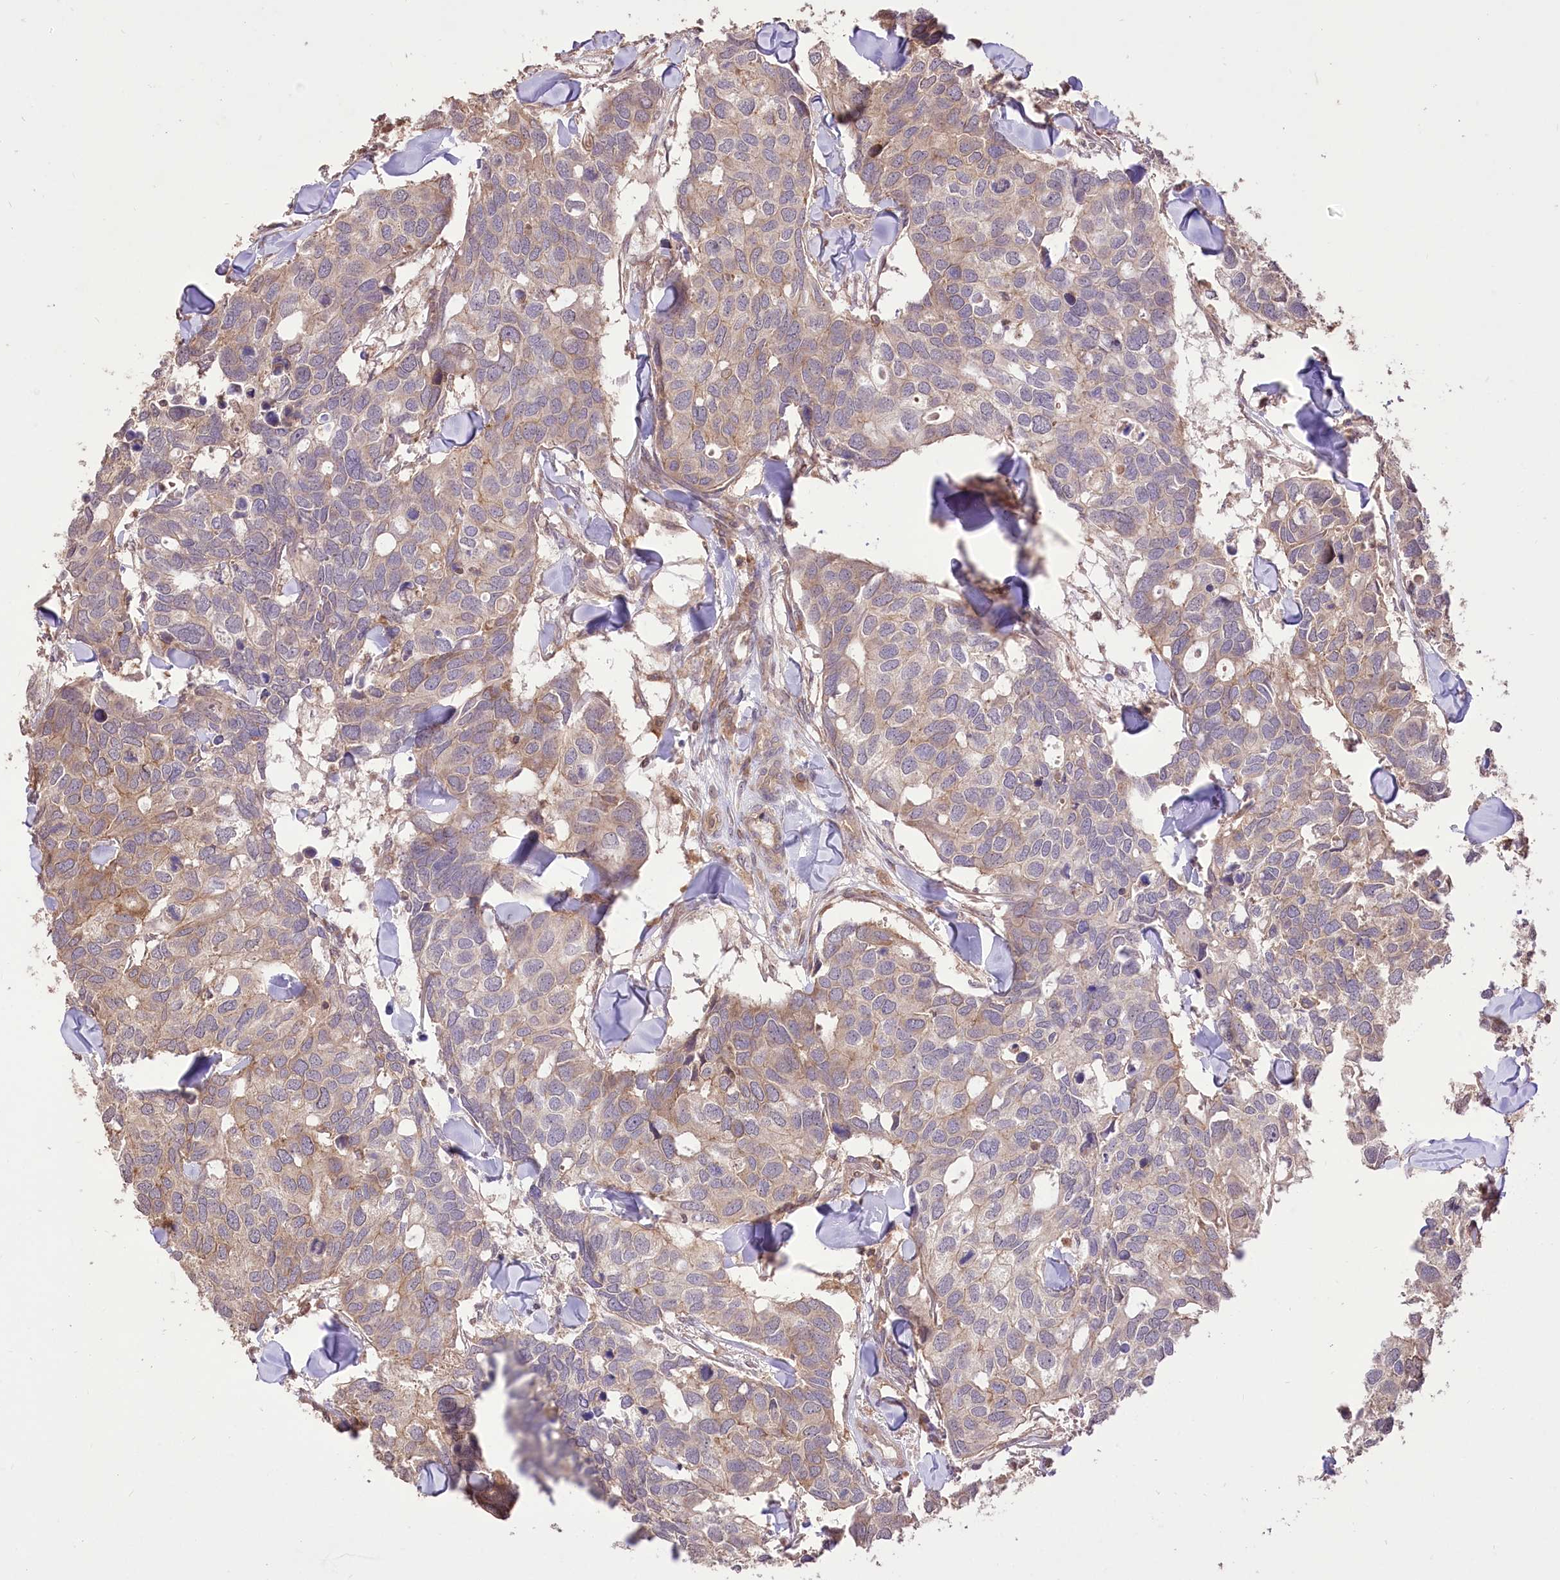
{"staining": {"intensity": "weak", "quantity": "25%-75%", "location": "cytoplasmic/membranous"}, "tissue": "breast cancer", "cell_type": "Tumor cells", "image_type": "cancer", "snomed": [{"axis": "morphology", "description": "Duct carcinoma"}, {"axis": "topography", "description": "Breast"}], "caption": "Immunohistochemical staining of breast cancer displays low levels of weak cytoplasmic/membranous positivity in about 25%-75% of tumor cells.", "gene": "XYLB", "patient": {"sex": "female", "age": 83}}